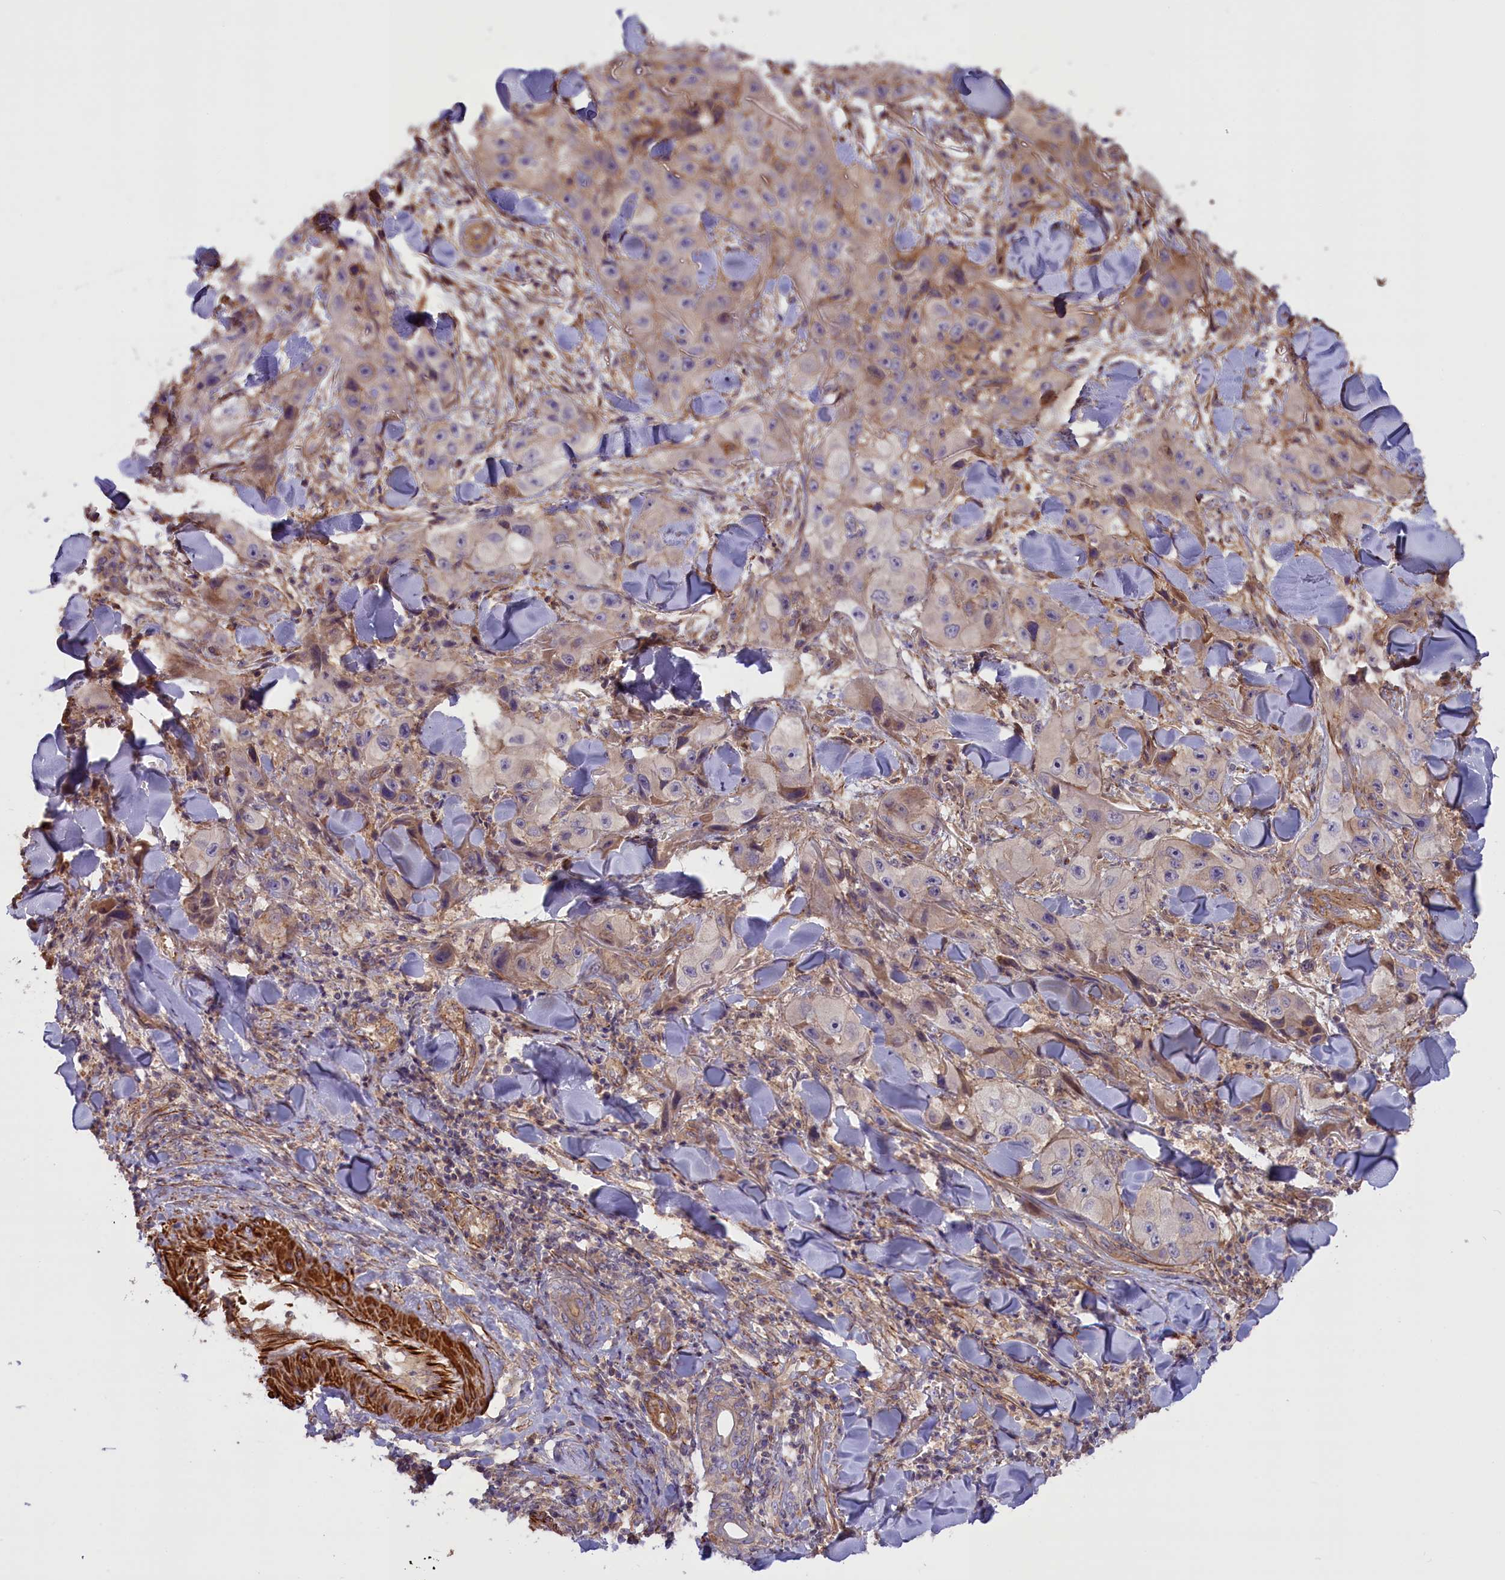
{"staining": {"intensity": "weak", "quantity": "<25%", "location": "cytoplasmic/membranous"}, "tissue": "skin cancer", "cell_type": "Tumor cells", "image_type": "cancer", "snomed": [{"axis": "morphology", "description": "Squamous cell carcinoma, NOS"}, {"axis": "topography", "description": "Skin"}, {"axis": "topography", "description": "Subcutis"}], "caption": "A micrograph of human skin squamous cell carcinoma is negative for staining in tumor cells.", "gene": "FUZ", "patient": {"sex": "male", "age": 73}}